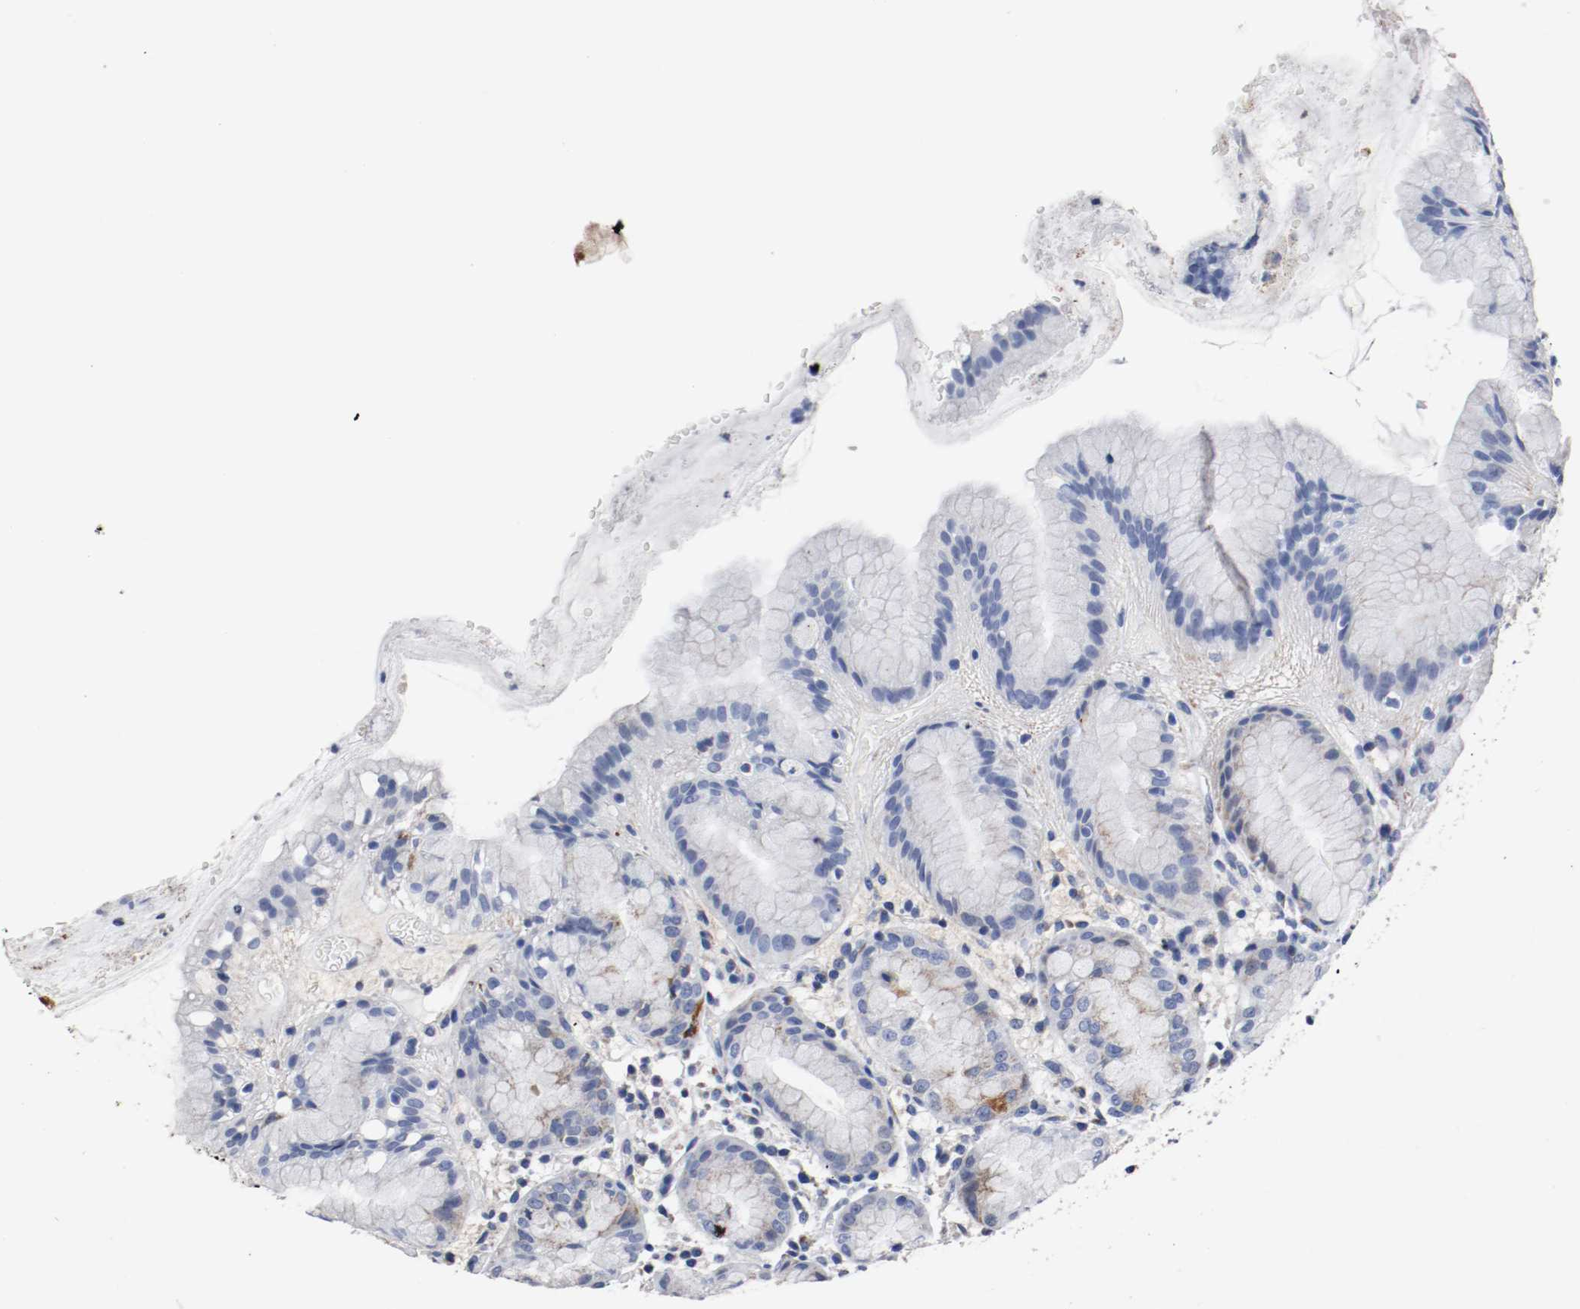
{"staining": {"intensity": "strong", "quantity": "25%-75%", "location": "cytoplasmic/membranous"}, "tissue": "stomach", "cell_type": "Glandular cells", "image_type": "normal", "snomed": [{"axis": "morphology", "description": "Normal tissue, NOS"}, {"axis": "topography", "description": "Stomach"}, {"axis": "topography", "description": "Stomach, lower"}], "caption": "Unremarkable stomach was stained to show a protein in brown. There is high levels of strong cytoplasmic/membranous positivity in approximately 25%-75% of glandular cells. Nuclei are stained in blue.", "gene": "TUBD1", "patient": {"sex": "female", "age": 75}}